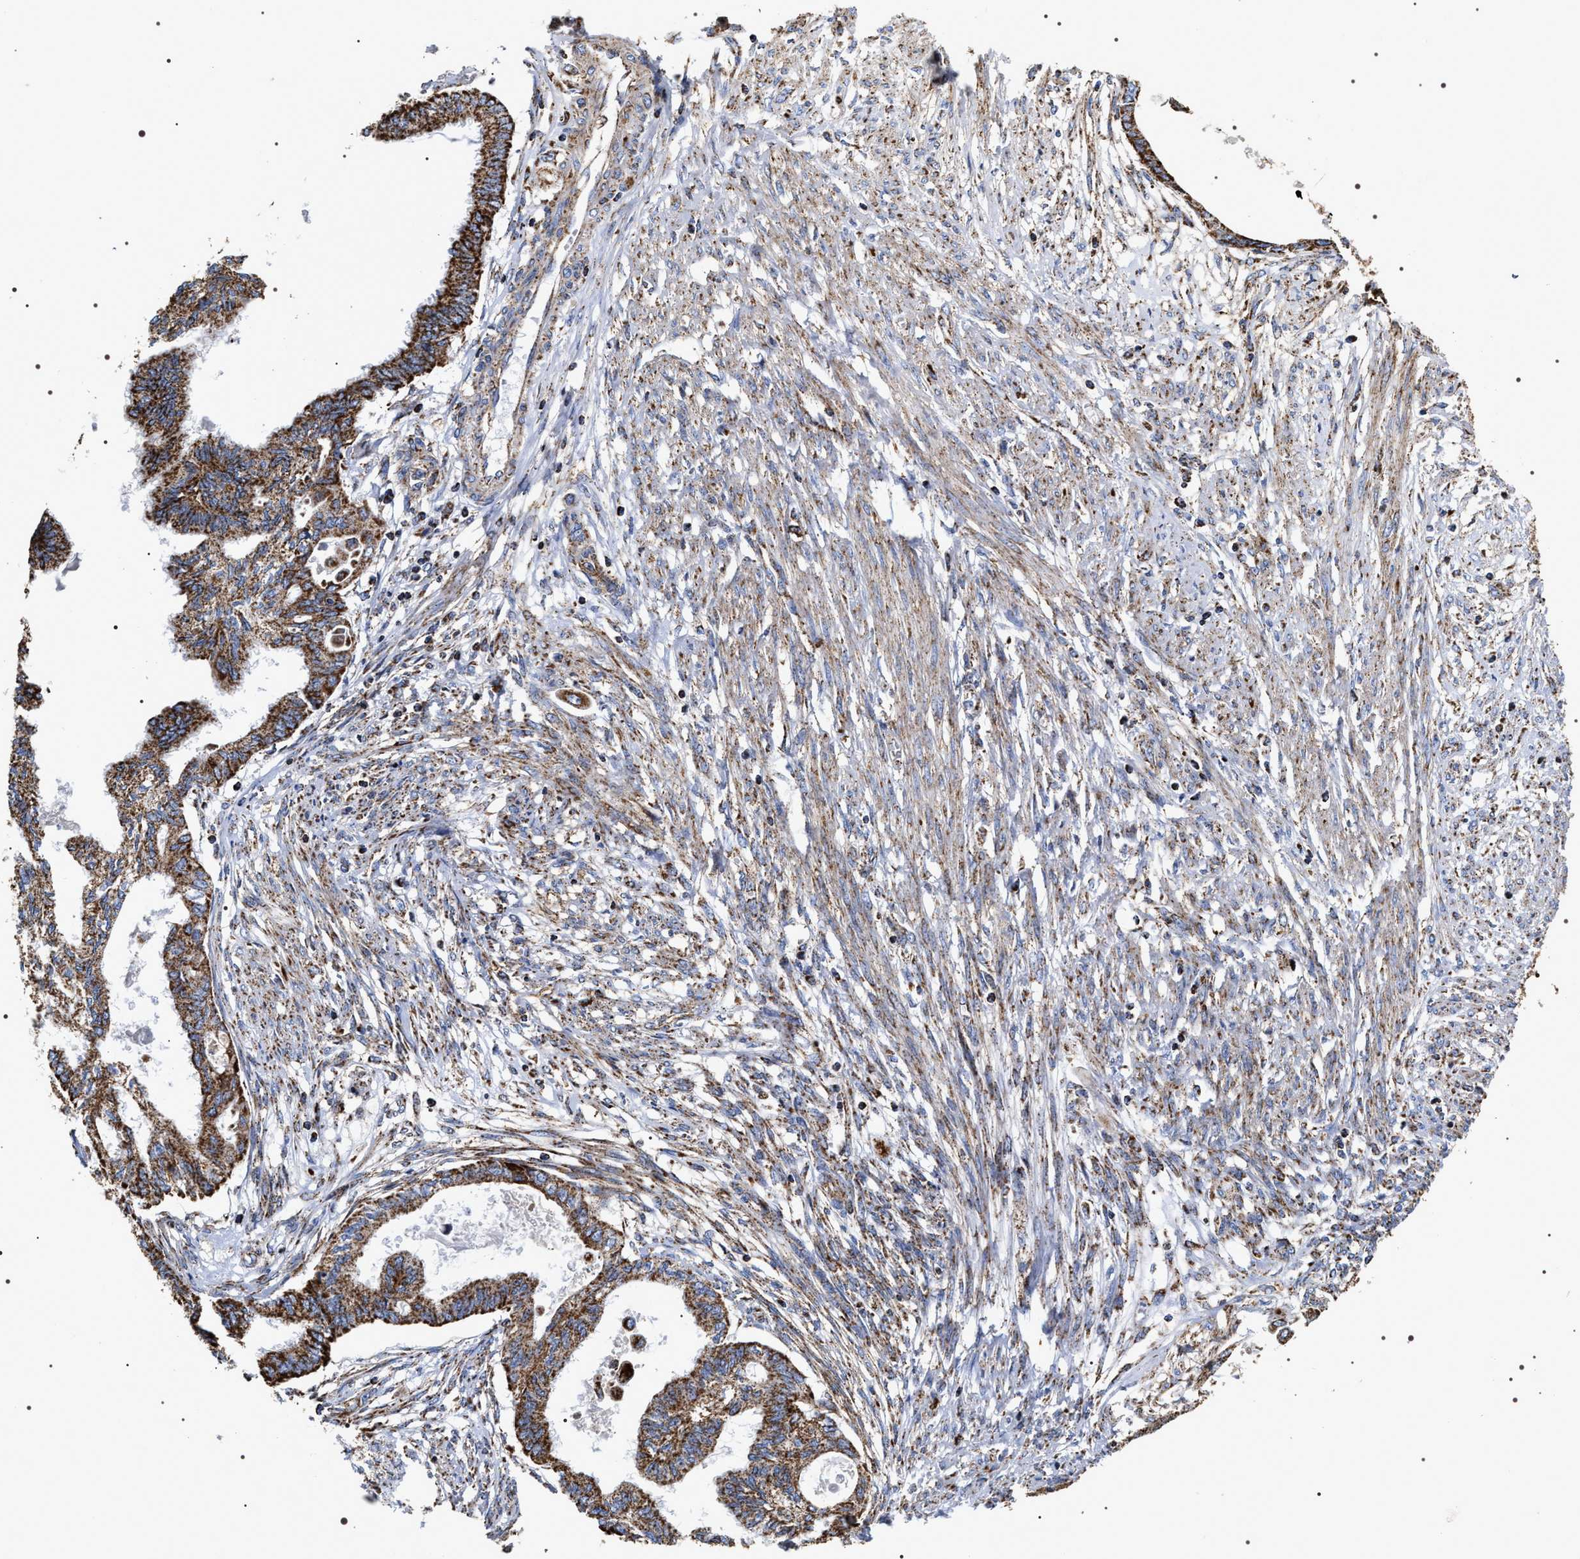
{"staining": {"intensity": "strong", "quantity": ">75%", "location": "cytoplasmic/membranous"}, "tissue": "cervical cancer", "cell_type": "Tumor cells", "image_type": "cancer", "snomed": [{"axis": "morphology", "description": "Normal tissue, NOS"}, {"axis": "morphology", "description": "Adenocarcinoma, NOS"}, {"axis": "topography", "description": "Cervix"}, {"axis": "topography", "description": "Endometrium"}], "caption": "Human cervical adenocarcinoma stained with a brown dye displays strong cytoplasmic/membranous positive staining in approximately >75% of tumor cells.", "gene": "COG5", "patient": {"sex": "female", "age": 86}}